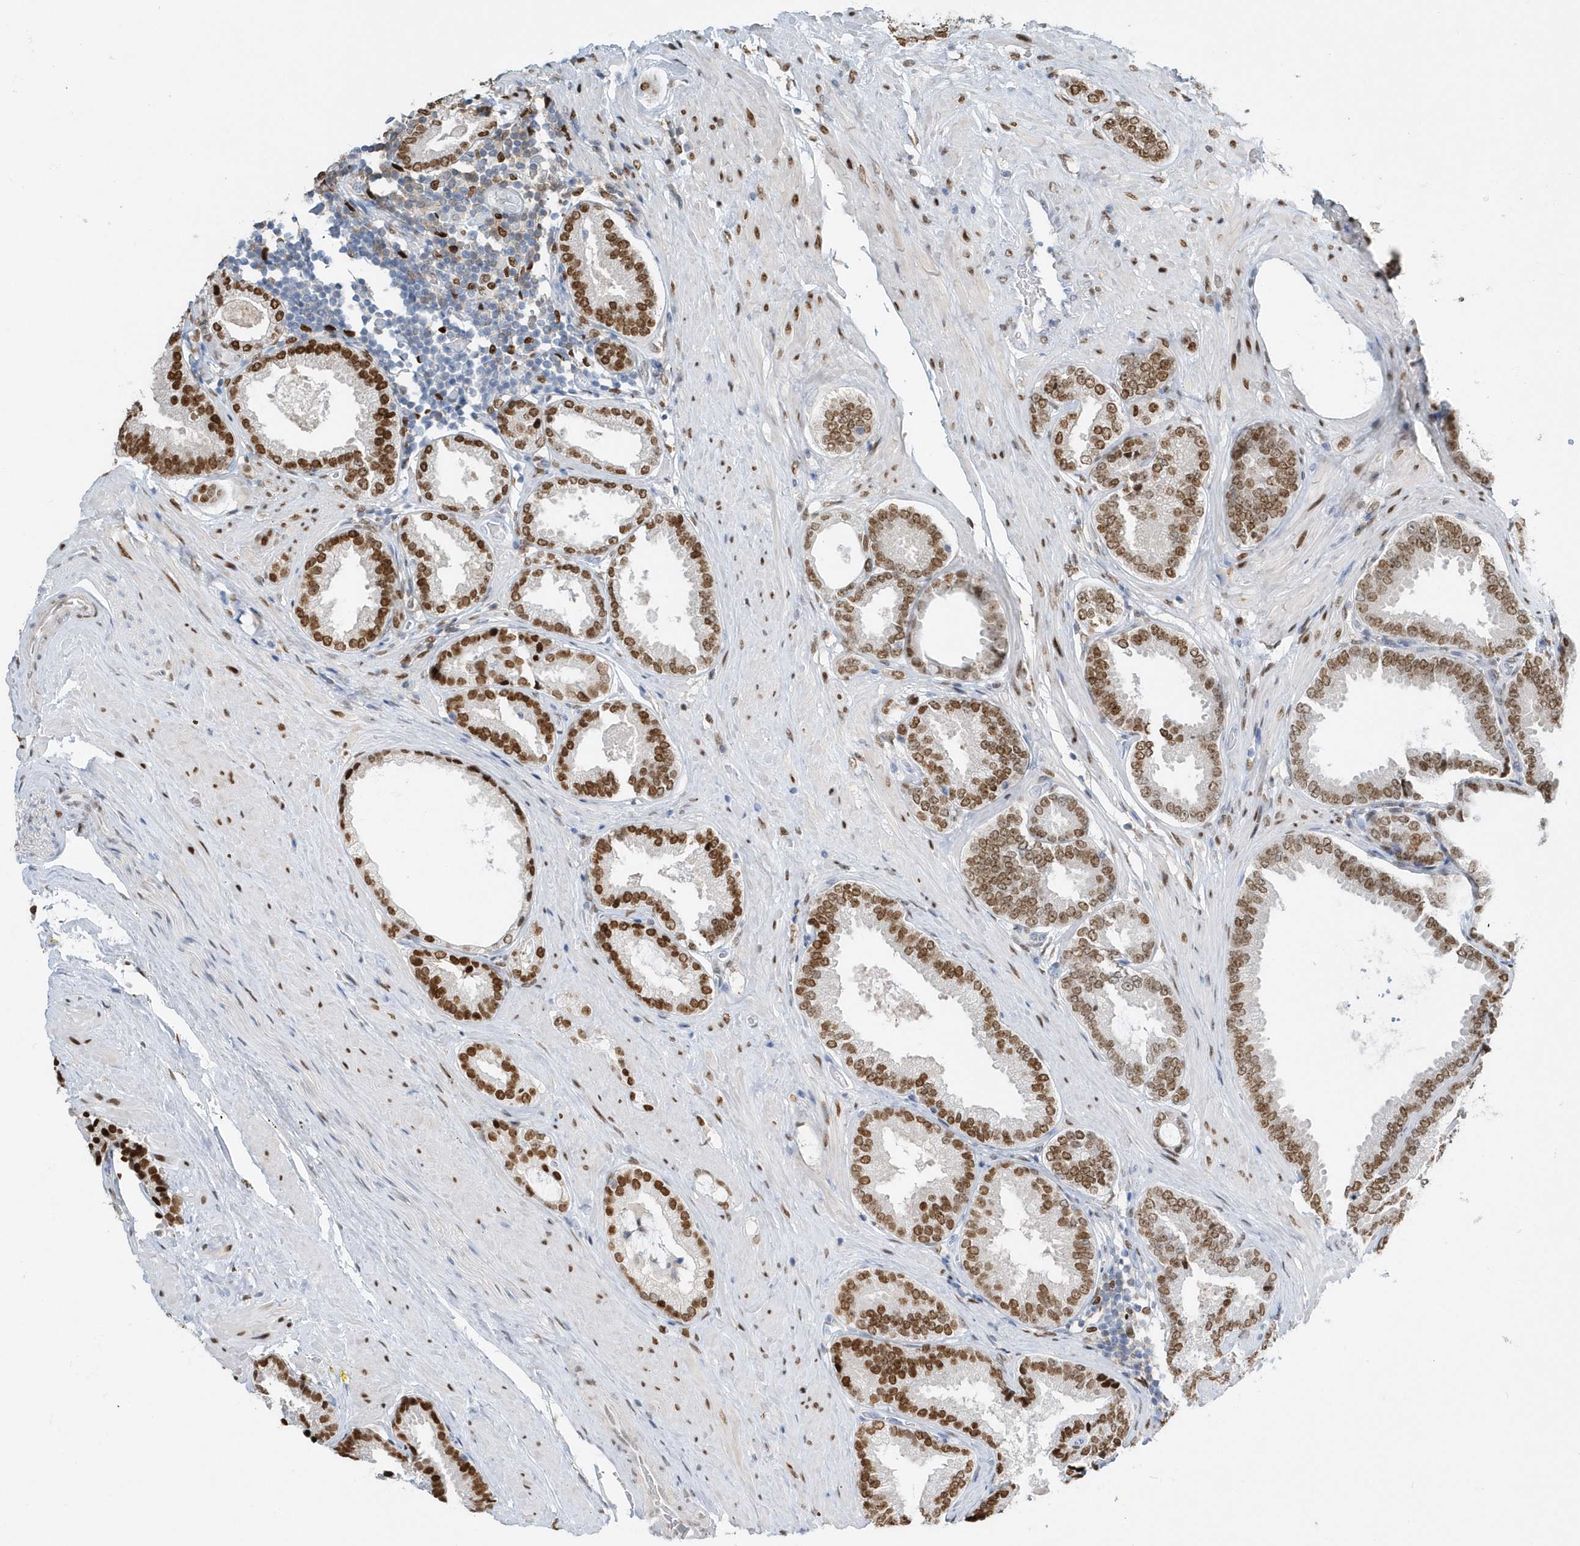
{"staining": {"intensity": "moderate", "quantity": ">75%", "location": "nuclear"}, "tissue": "prostate cancer", "cell_type": "Tumor cells", "image_type": "cancer", "snomed": [{"axis": "morphology", "description": "Normal tissue, NOS"}, {"axis": "morphology", "description": "Adenocarcinoma, Low grade"}, {"axis": "topography", "description": "Prostate"}, {"axis": "topography", "description": "Peripheral nerve tissue"}], "caption": "Moderate nuclear expression for a protein is appreciated in approximately >75% of tumor cells of prostate cancer using IHC.", "gene": "MACROH2A2", "patient": {"sex": "male", "age": 71}}